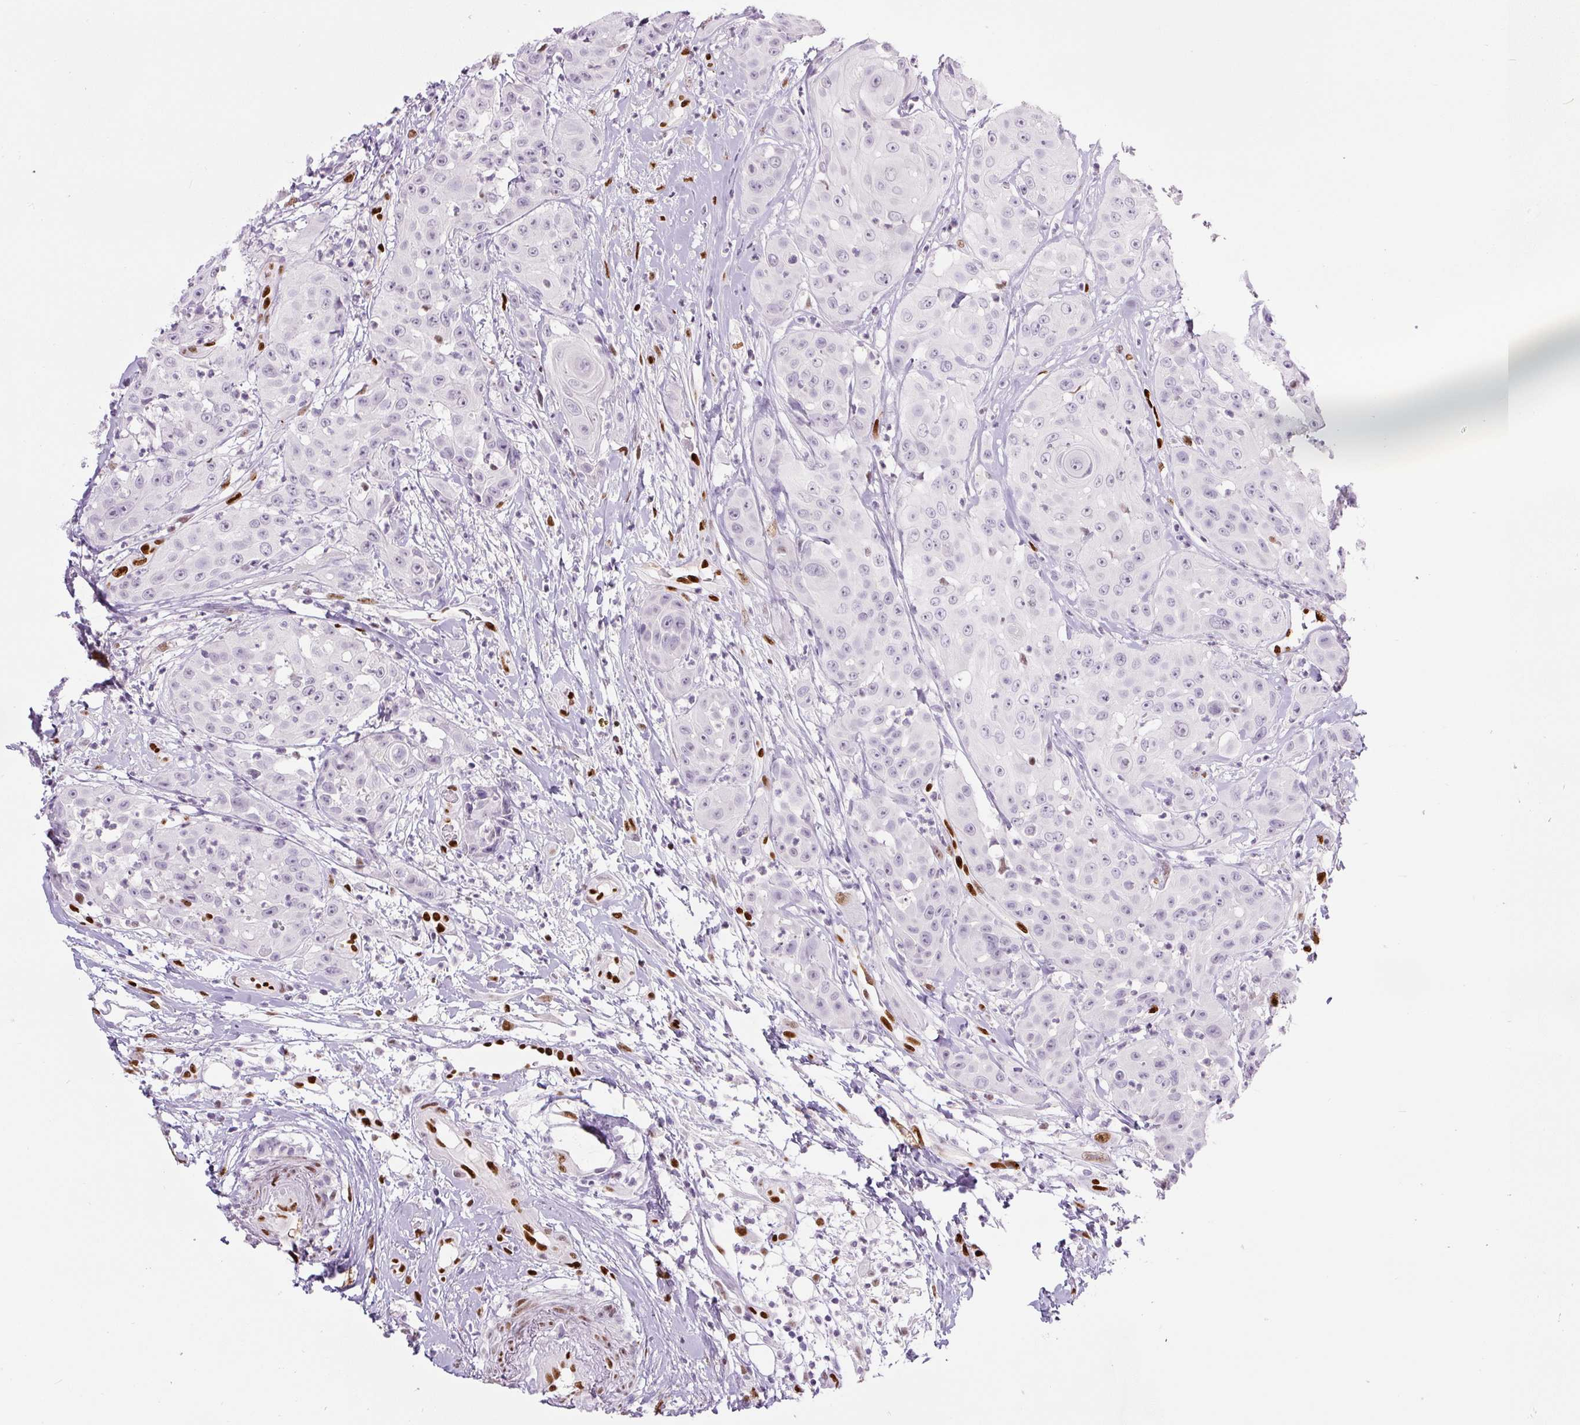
{"staining": {"intensity": "negative", "quantity": "none", "location": "none"}, "tissue": "head and neck cancer", "cell_type": "Tumor cells", "image_type": "cancer", "snomed": [{"axis": "morphology", "description": "Squamous cell carcinoma, NOS"}, {"axis": "topography", "description": "Head-Neck"}], "caption": "Protein analysis of head and neck cancer demonstrates no significant expression in tumor cells. (IHC, brightfield microscopy, high magnification).", "gene": "ZEB1", "patient": {"sex": "male", "age": 83}}